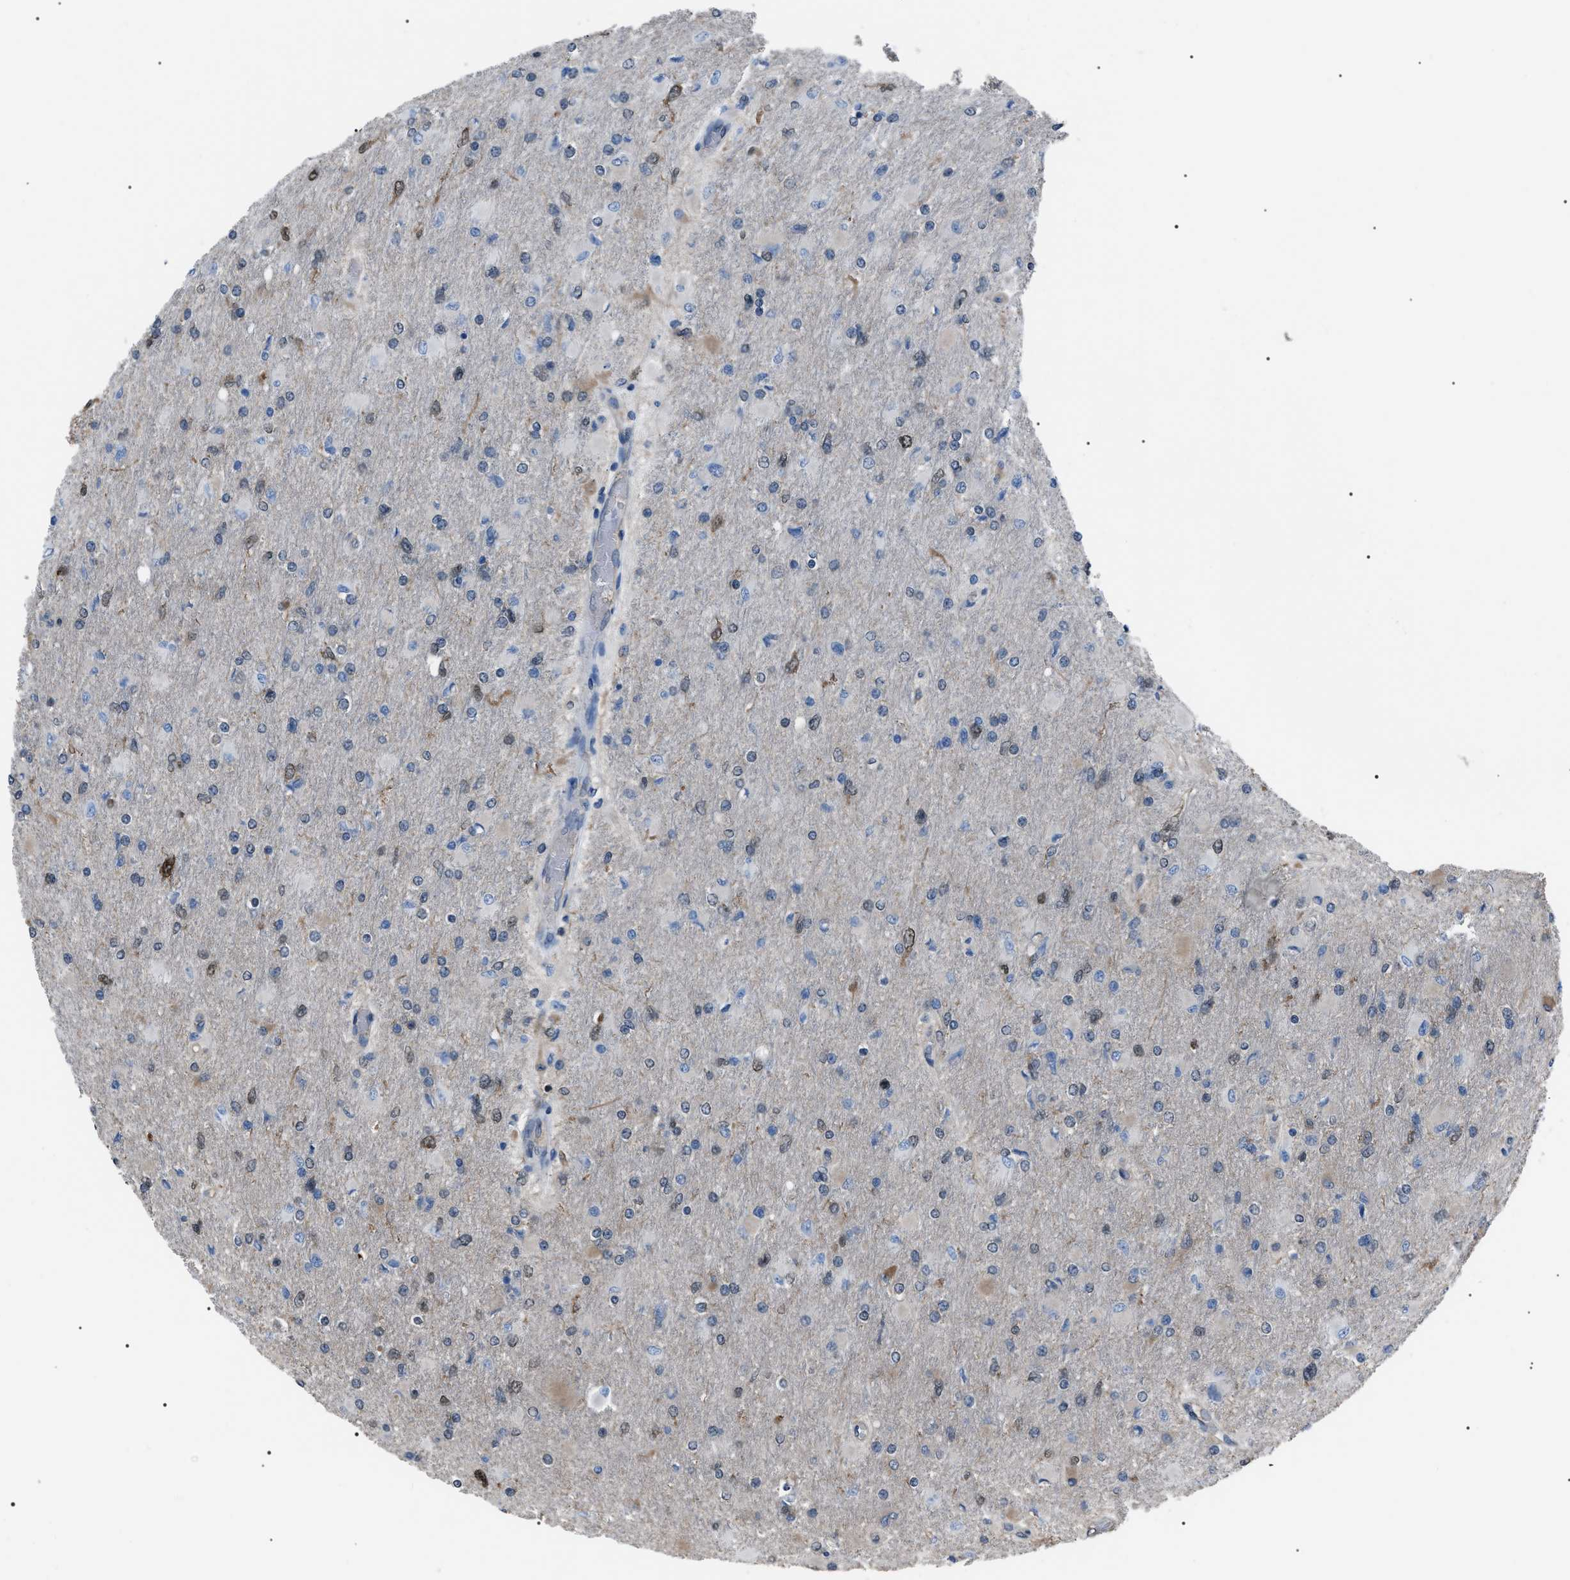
{"staining": {"intensity": "weak", "quantity": "<25%", "location": "cytoplasmic/membranous"}, "tissue": "glioma", "cell_type": "Tumor cells", "image_type": "cancer", "snomed": [{"axis": "morphology", "description": "Glioma, malignant, High grade"}, {"axis": "topography", "description": "Cerebral cortex"}], "caption": "DAB immunohistochemical staining of human glioma reveals no significant staining in tumor cells.", "gene": "PDCD5", "patient": {"sex": "female", "age": 36}}